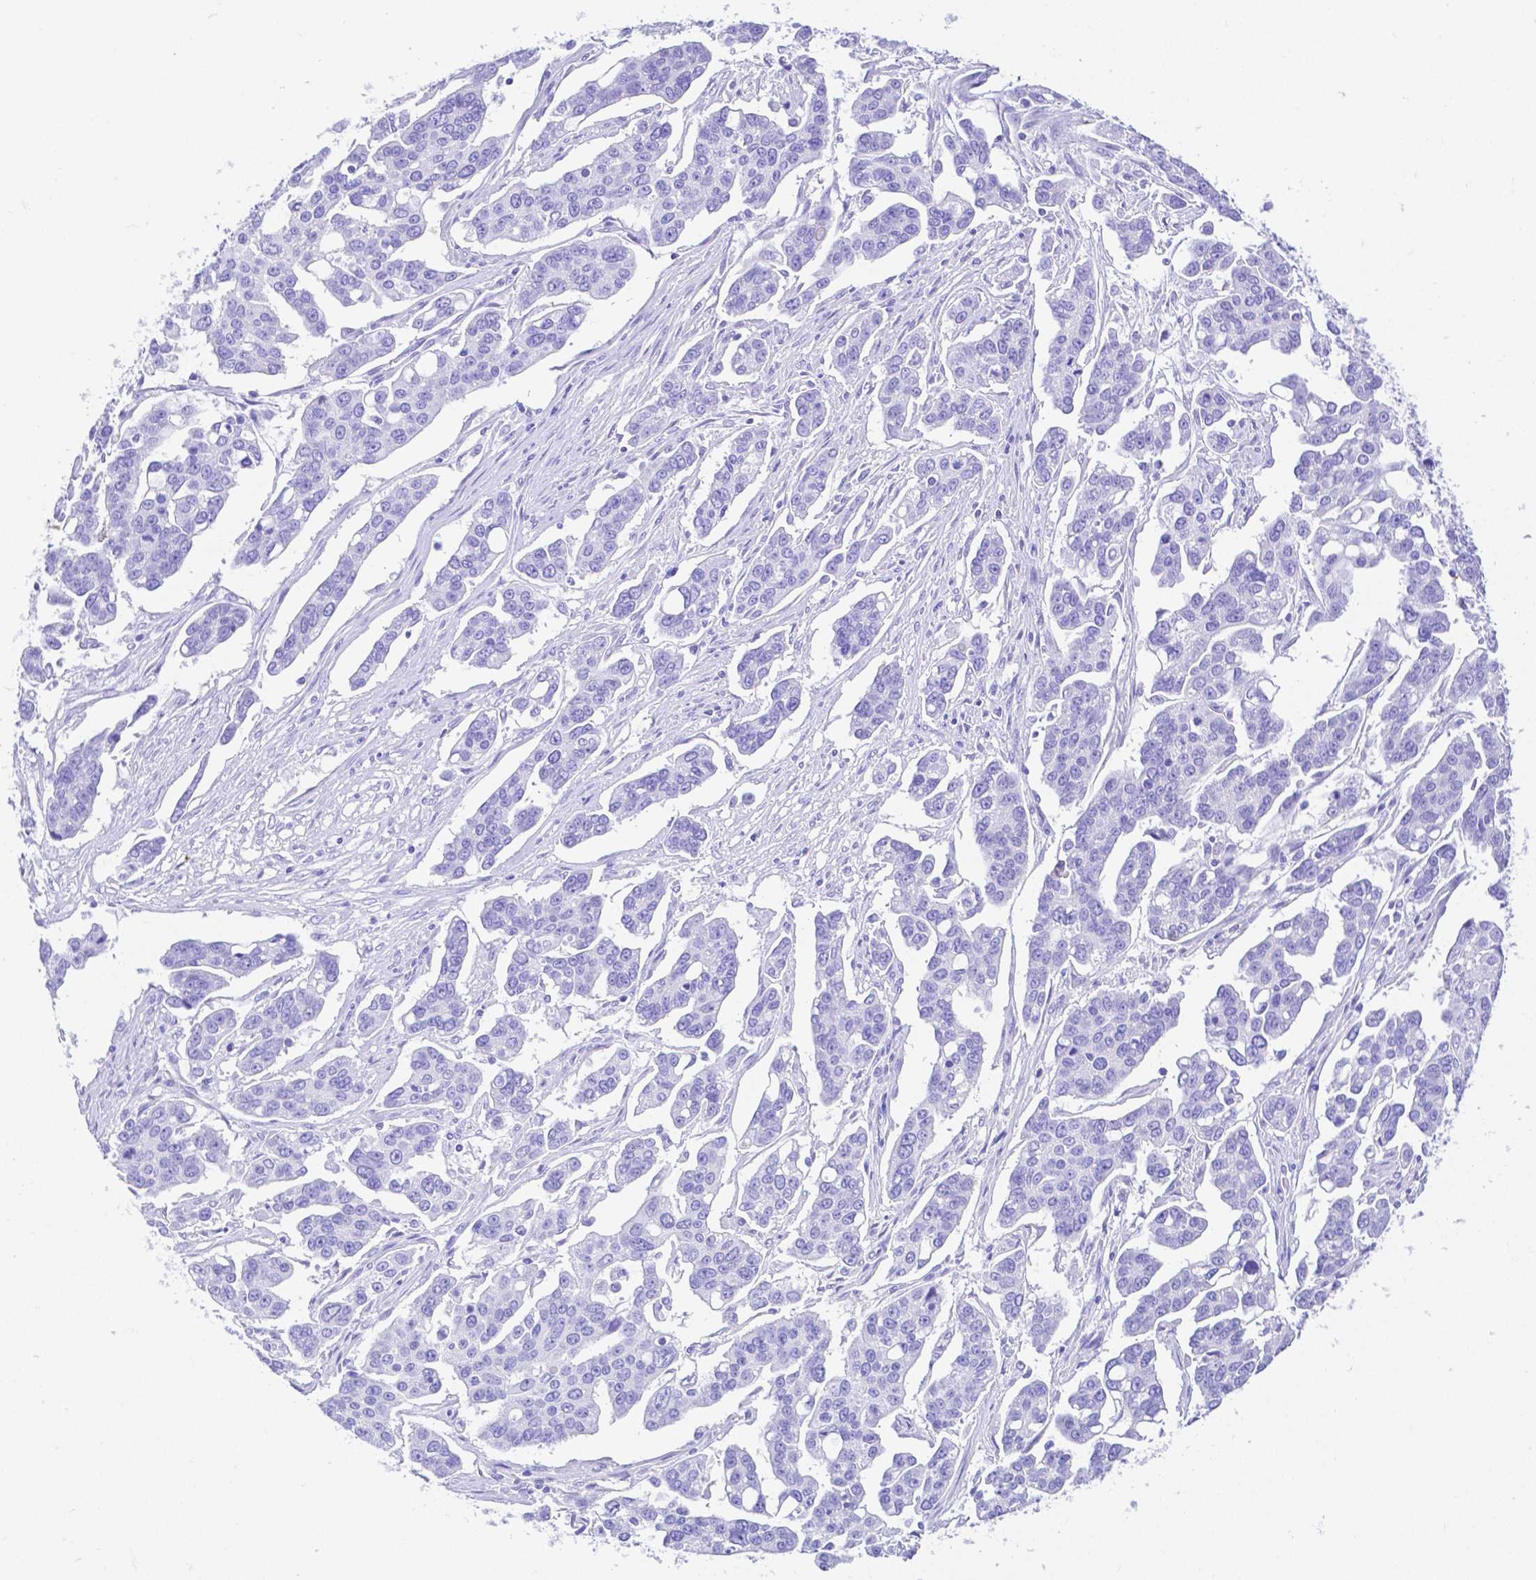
{"staining": {"intensity": "negative", "quantity": "none", "location": "none"}, "tissue": "ovarian cancer", "cell_type": "Tumor cells", "image_type": "cancer", "snomed": [{"axis": "morphology", "description": "Carcinoma, endometroid"}, {"axis": "topography", "description": "Ovary"}], "caption": "This is an immunohistochemistry (IHC) image of human endometroid carcinoma (ovarian). There is no positivity in tumor cells.", "gene": "SMR3A", "patient": {"sex": "female", "age": 78}}